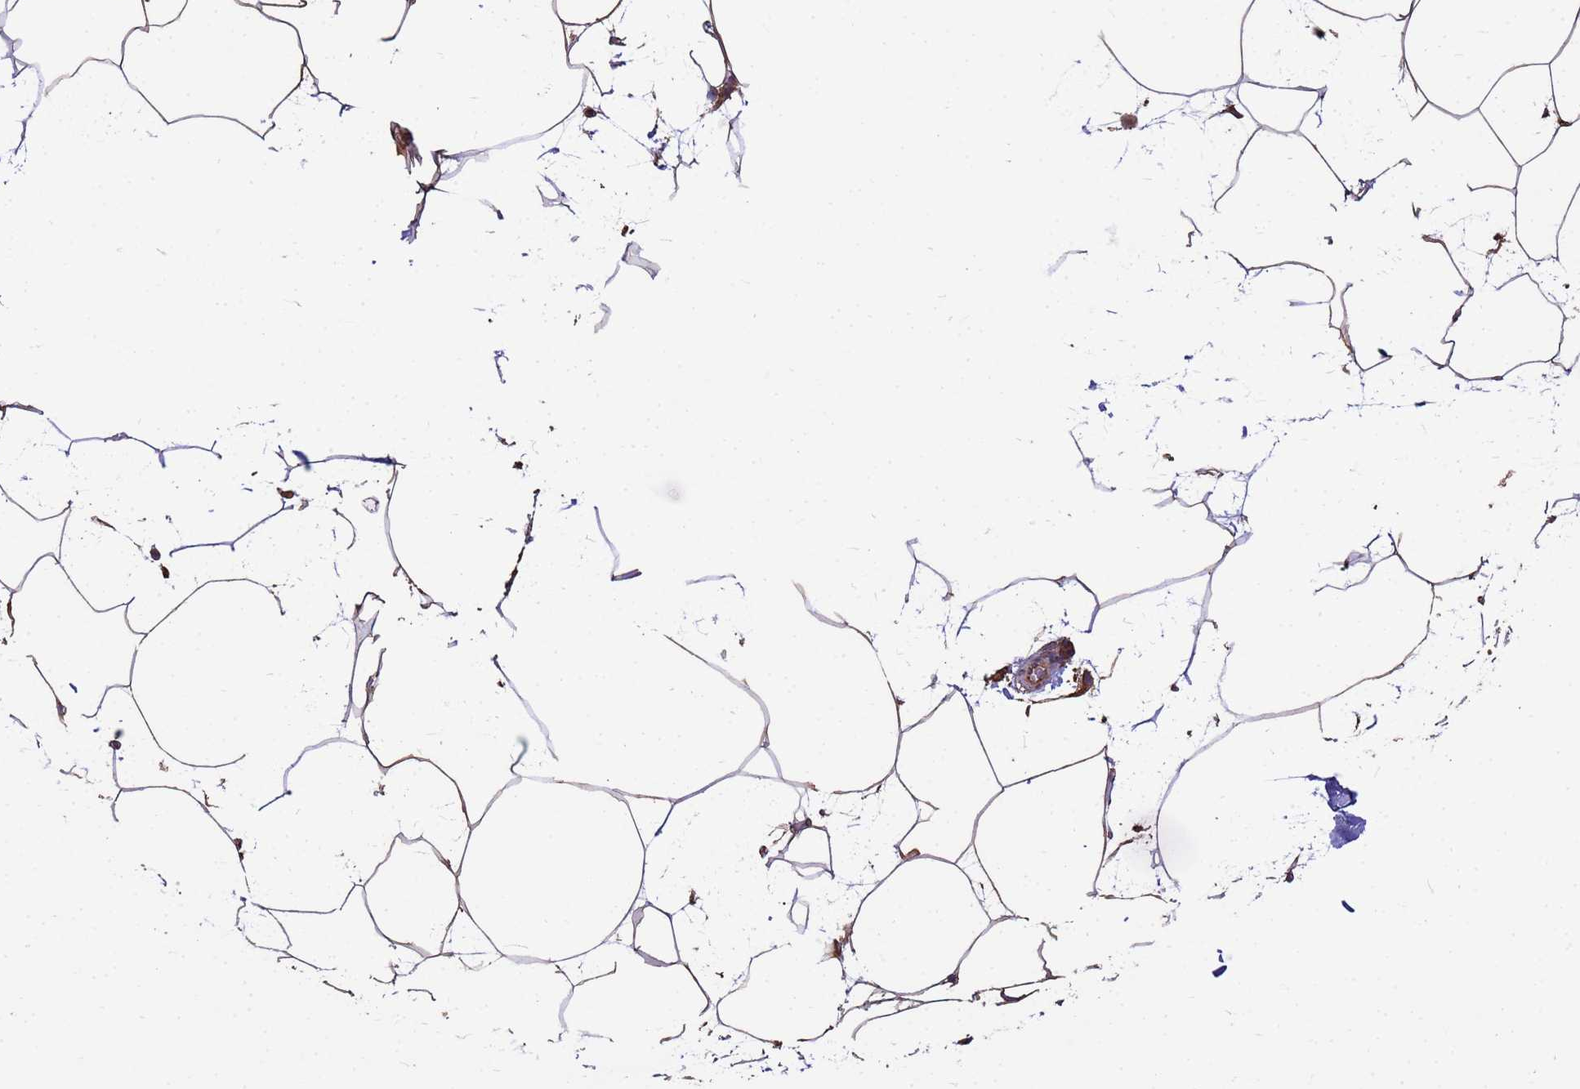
{"staining": {"intensity": "moderate", "quantity": "<25%", "location": "cytoplasmic/membranous"}, "tissue": "adipose tissue", "cell_type": "Adipocytes", "image_type": "normal", "snomed": [{"axis": "morphology", "description": "Normal tissue, NOS"}, {"axis": "topography", "description": "Adipose tissue"}], "caption": "An IHC image of normal tissue is shown. Protein staining in brown shows moderate cytoplasmic/membranous positivity in adipose tissue within adipocytes. (Brightfield microscopy of DAB IHC at high magnification).", "gene": "ENSG00000198211", "patient": {"sex": "female", "age": 37}}